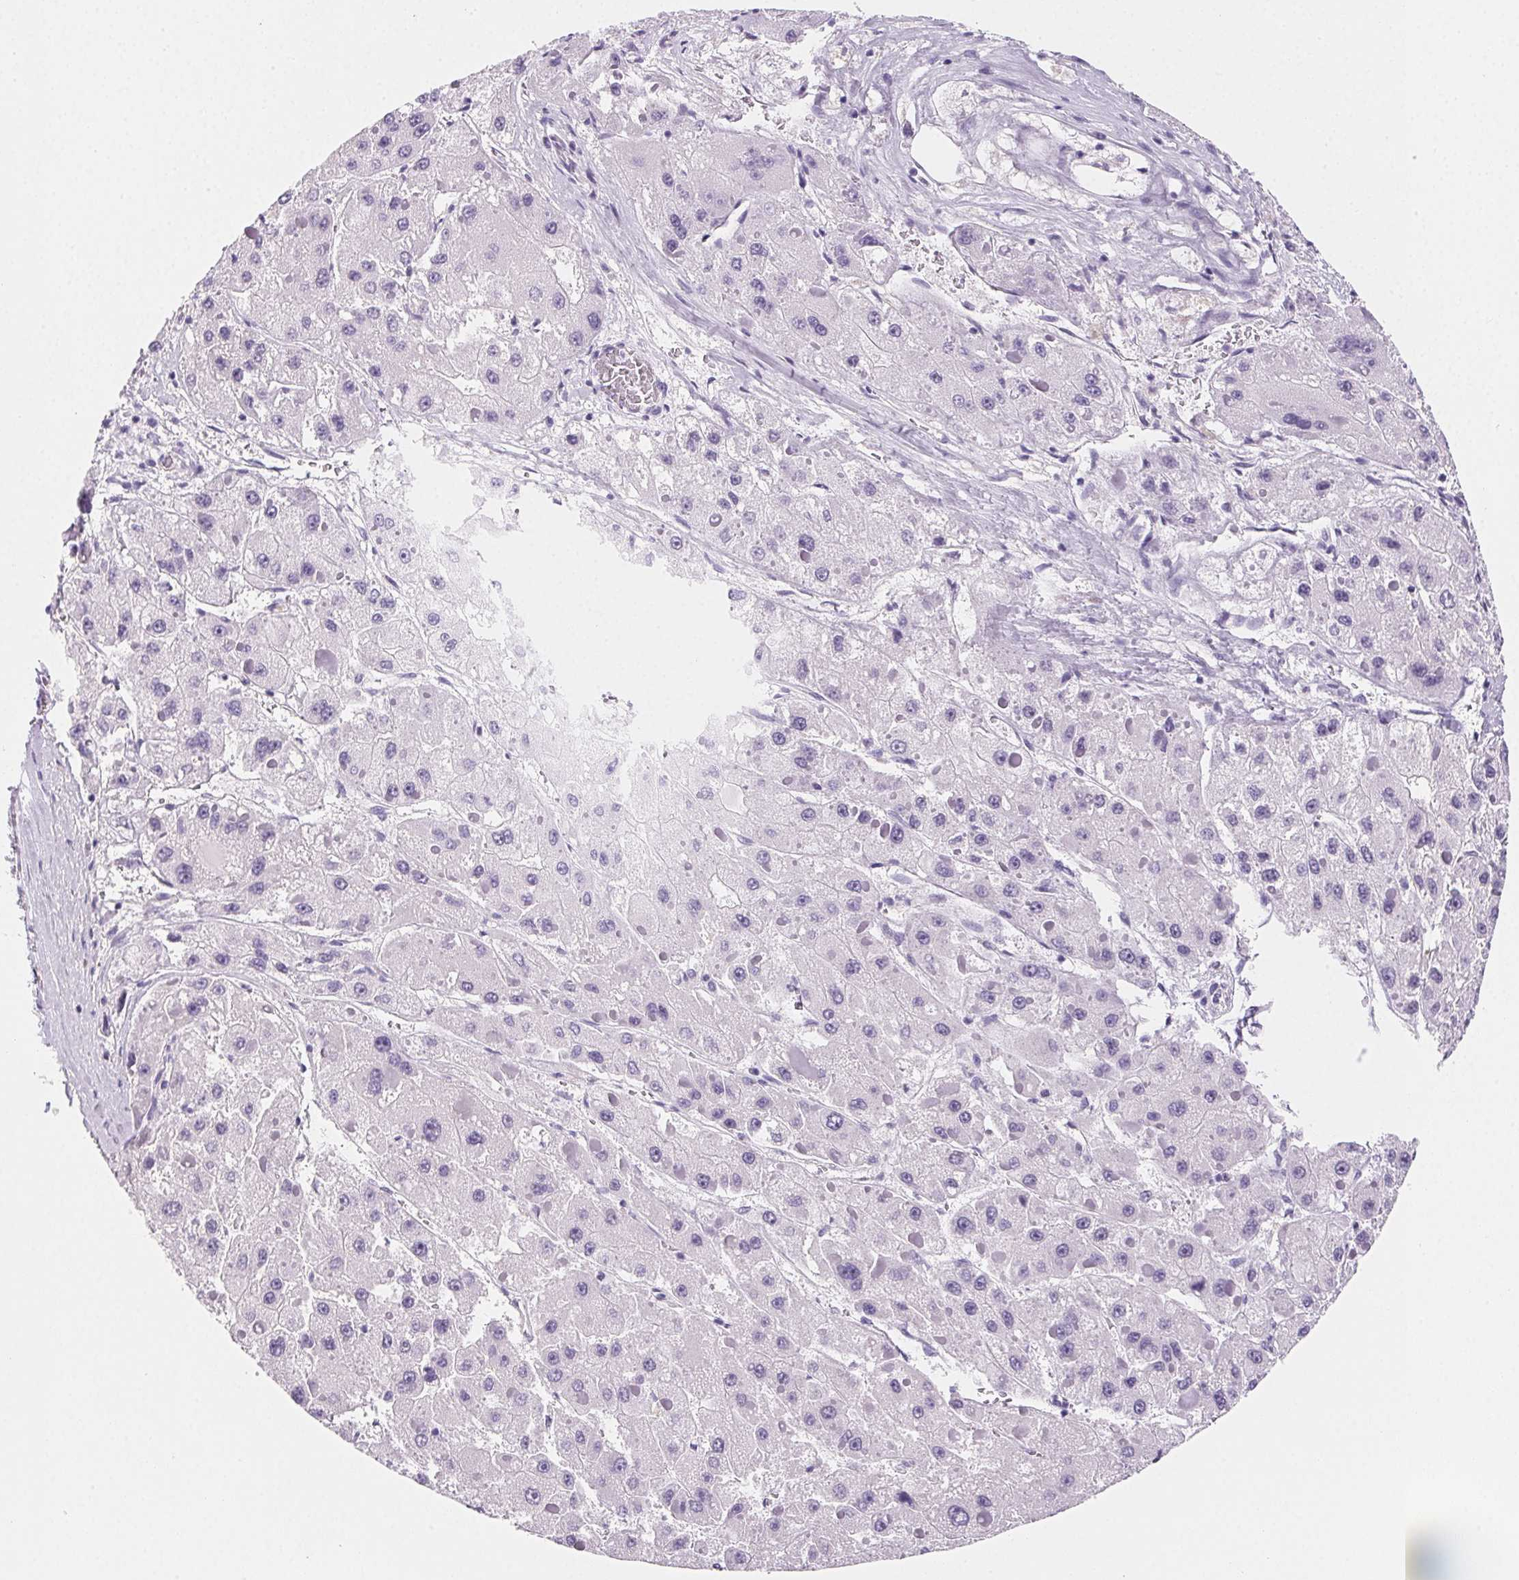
{"staining": {"intensity": "negative", "quantity": "none", "location": "none"}, "tissue": "liver cancer", "cell_type": "Tumor cells", "image_type": "cancer", "snomed": [{"axis": "morphology", "description": "Carcinoma, Hepatocellular, NOS"}, {"axis": "topography", "description": "Liver"}], "caption": "Liver cancer (hepatocellular carcinoma) stained for a protein using IHC displays no expression tumor cells.", "gene": "PRSS3", "patient": {"sex": "female", "age": 73}}